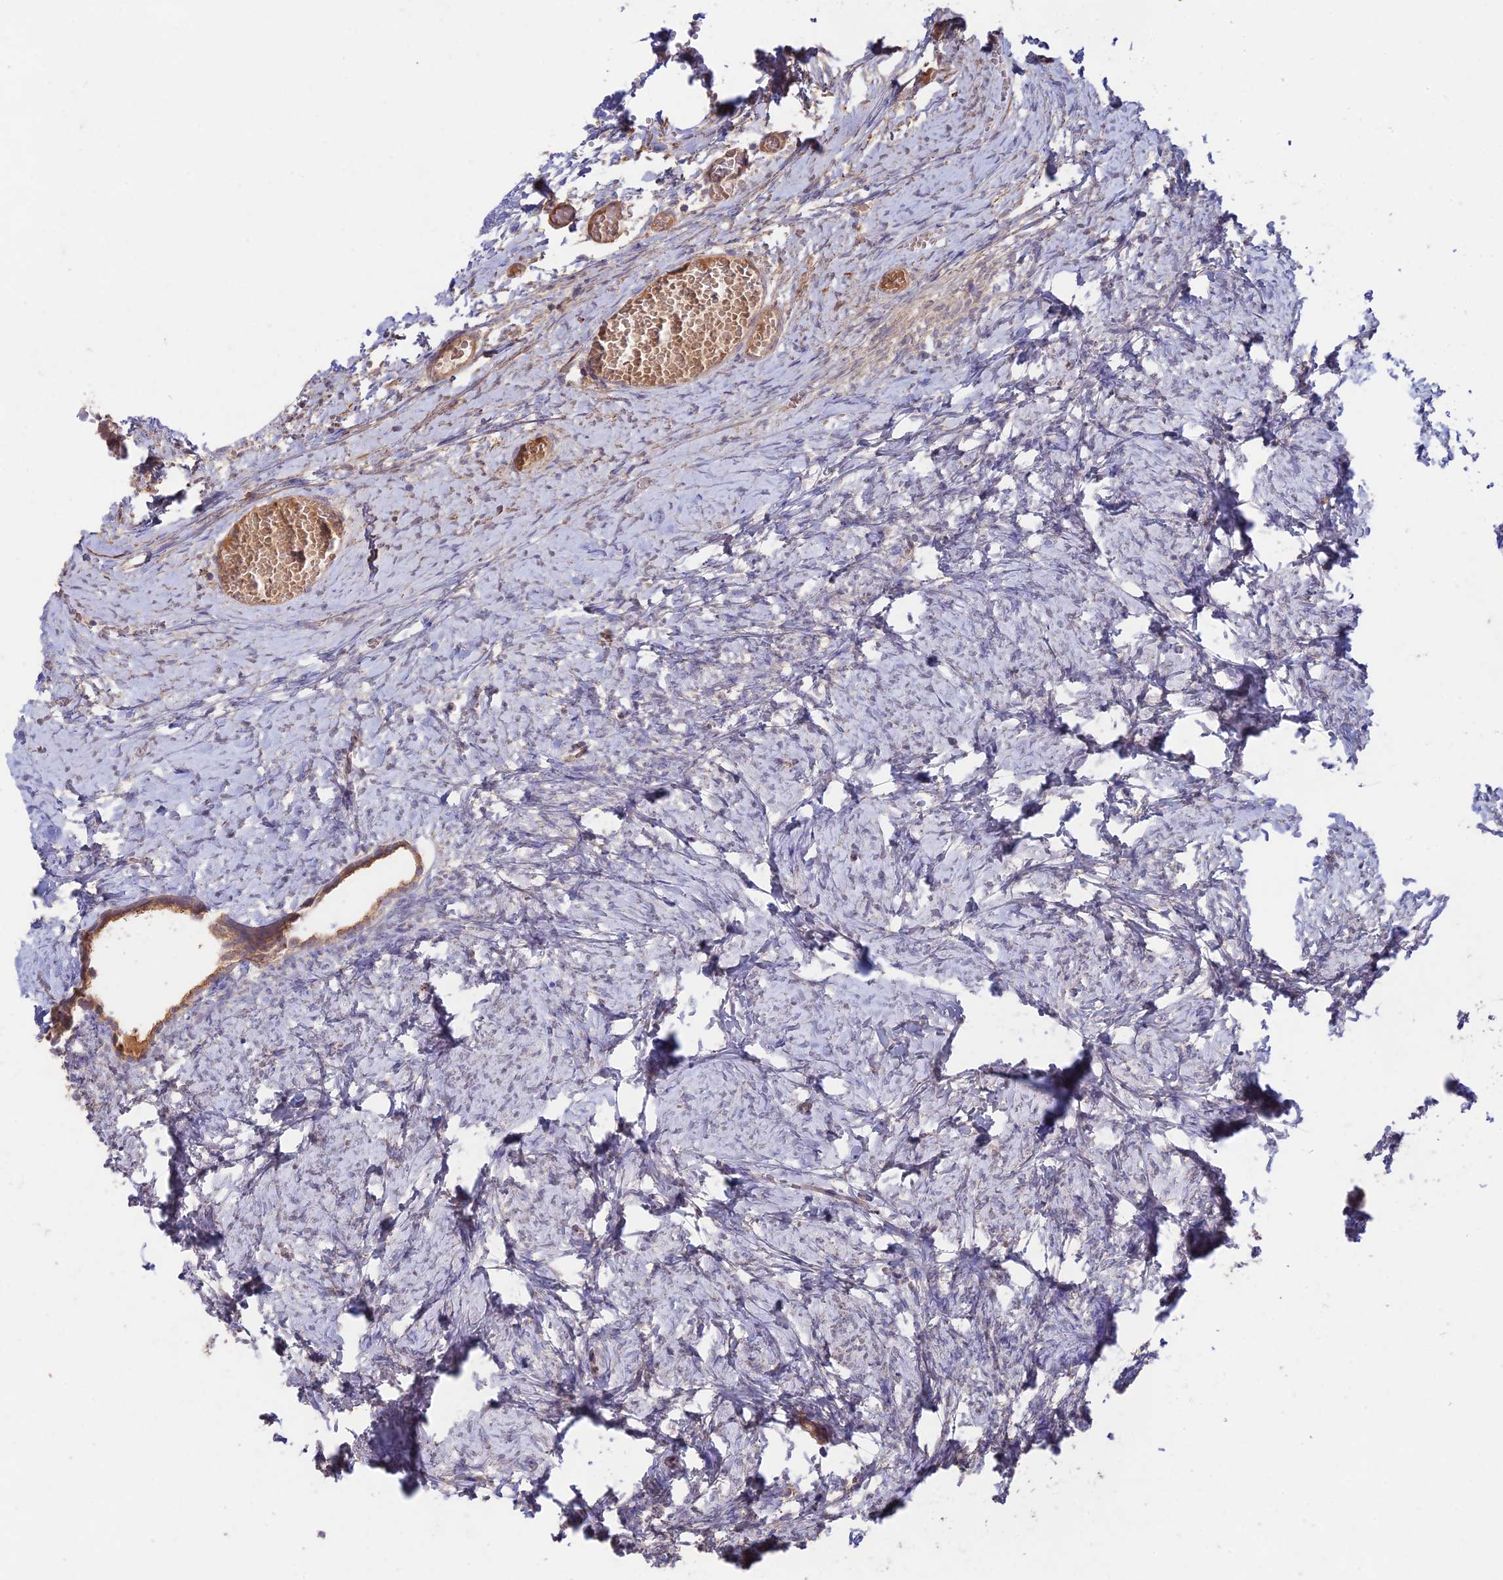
{"staining": {"intensity": "weak", "quantity": ">75%", "location": "cytoplasmic/membranous"}, "tissue": "ovary", "cell_type": "Follicle cells", "image_type": "normal", "snomed": [{"axis": "morphology", "description": "Normal tissue, NOS"}, {"axis": "topography", "description": "Ovary"}], "caption": "Protein analysis of benign ovary exhibits weak cytoplasmic/membranous expression in approximately >75% of follicle cells.", "gene": "CLCF1", "patient": {"sex": "female", "age": 27}}